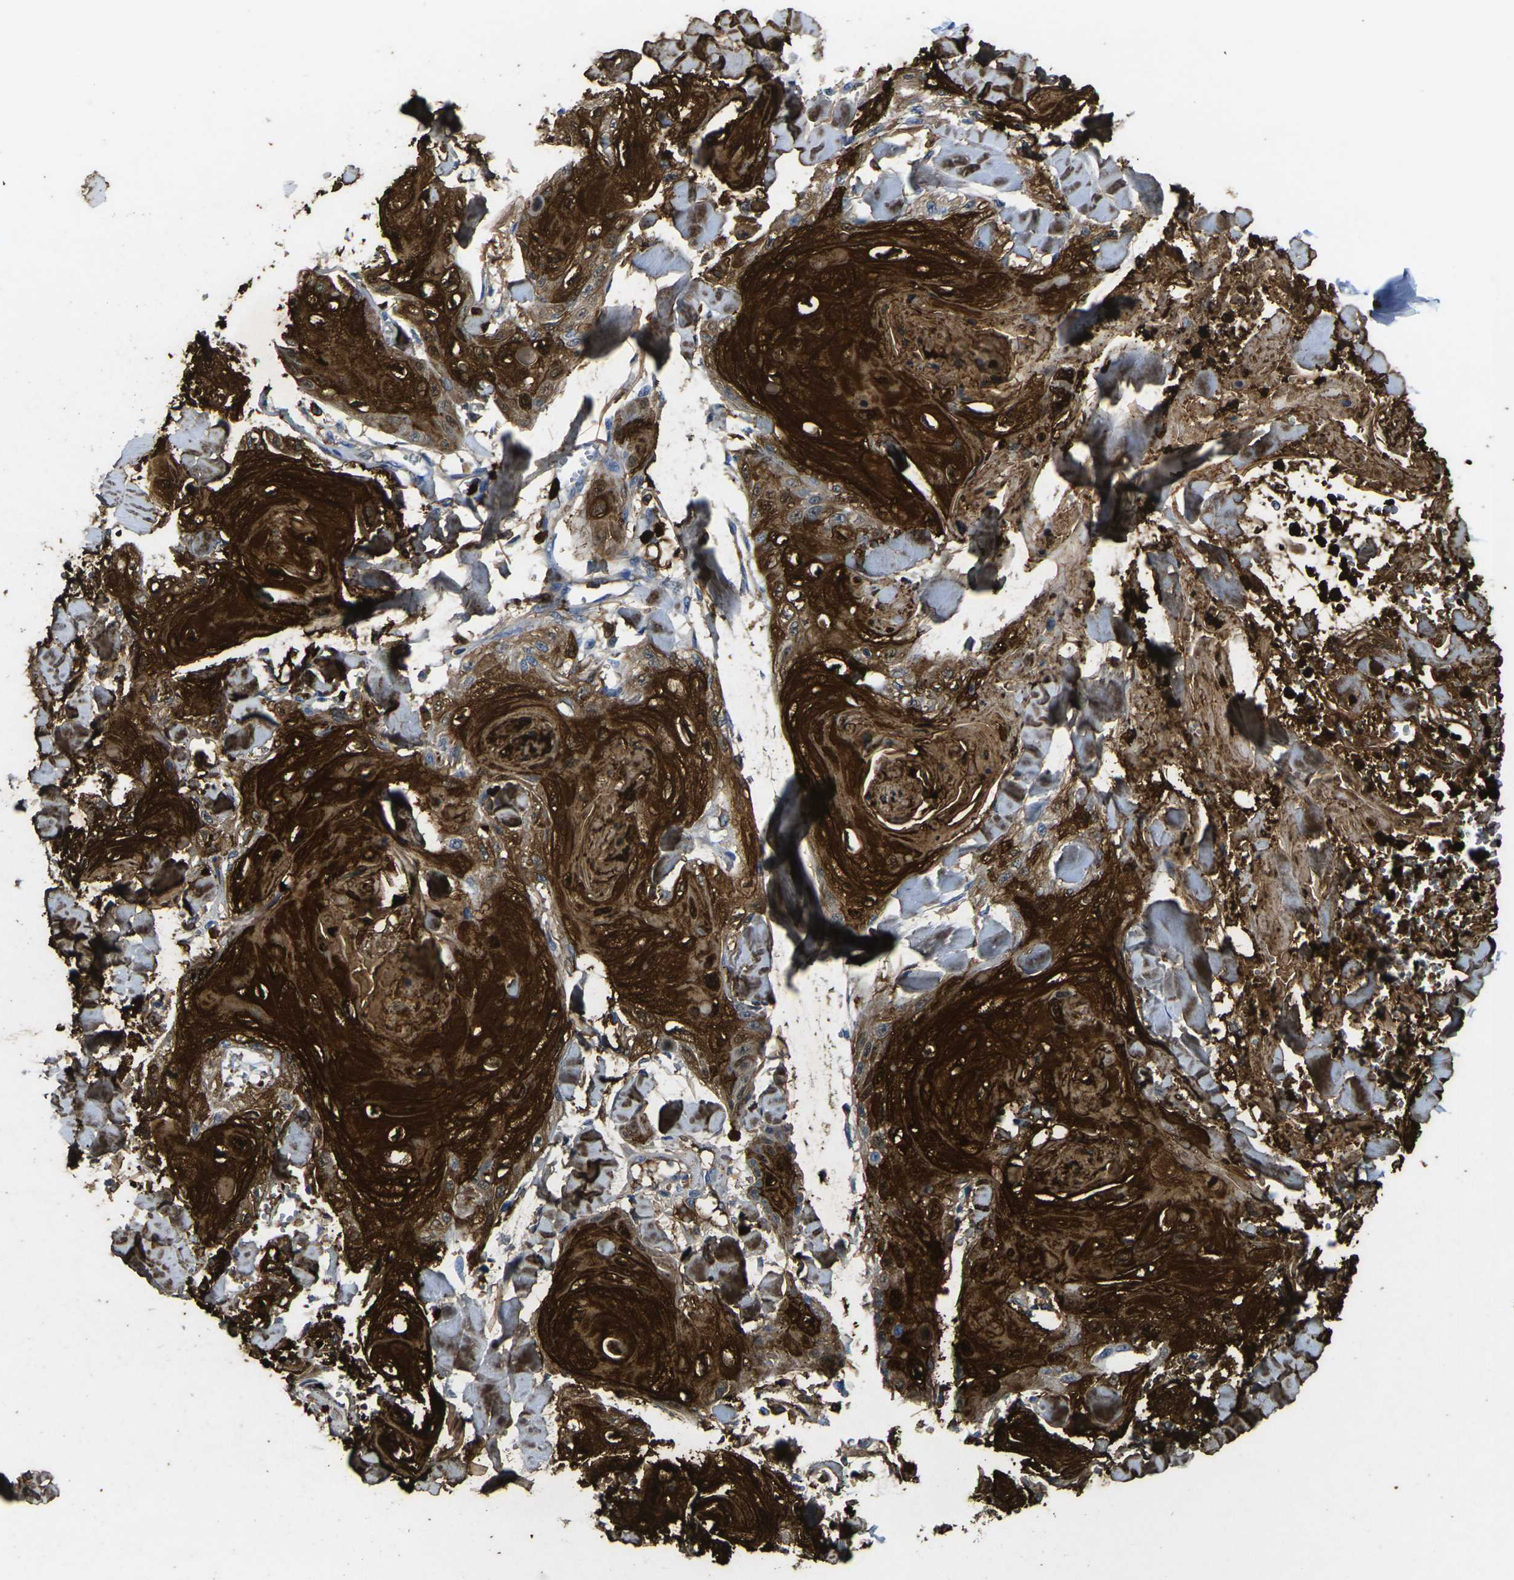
{"staining": {"intensity": "strong", "quantity": ">75%", "location": "cytoplasmic/membranous,nuclear"}, "tissue": "skin cancer", "cell_type": "Tumor cells", "image_type": "cancer", "snomed": [{"axis": "morphology", "description": "Squamous cell carcinoma, NOS"}, {"axis": "topography", "description": "Skin"}], "caption": "Protein positivity by immunohistochemistry (IHC) exhibits strong cytoplasmic/membranous and nuclear expression in approximately >75% of tumor cells in squamous cell carcinoma (skin). The staining was performed using DAB (3,3'-diaminobenzidine), with brown indicating positive protein expression. Nuclei are stained blue with hematoxylin.", "gene": "S100A9", "patient": {"sex": "male", "age": 74}}